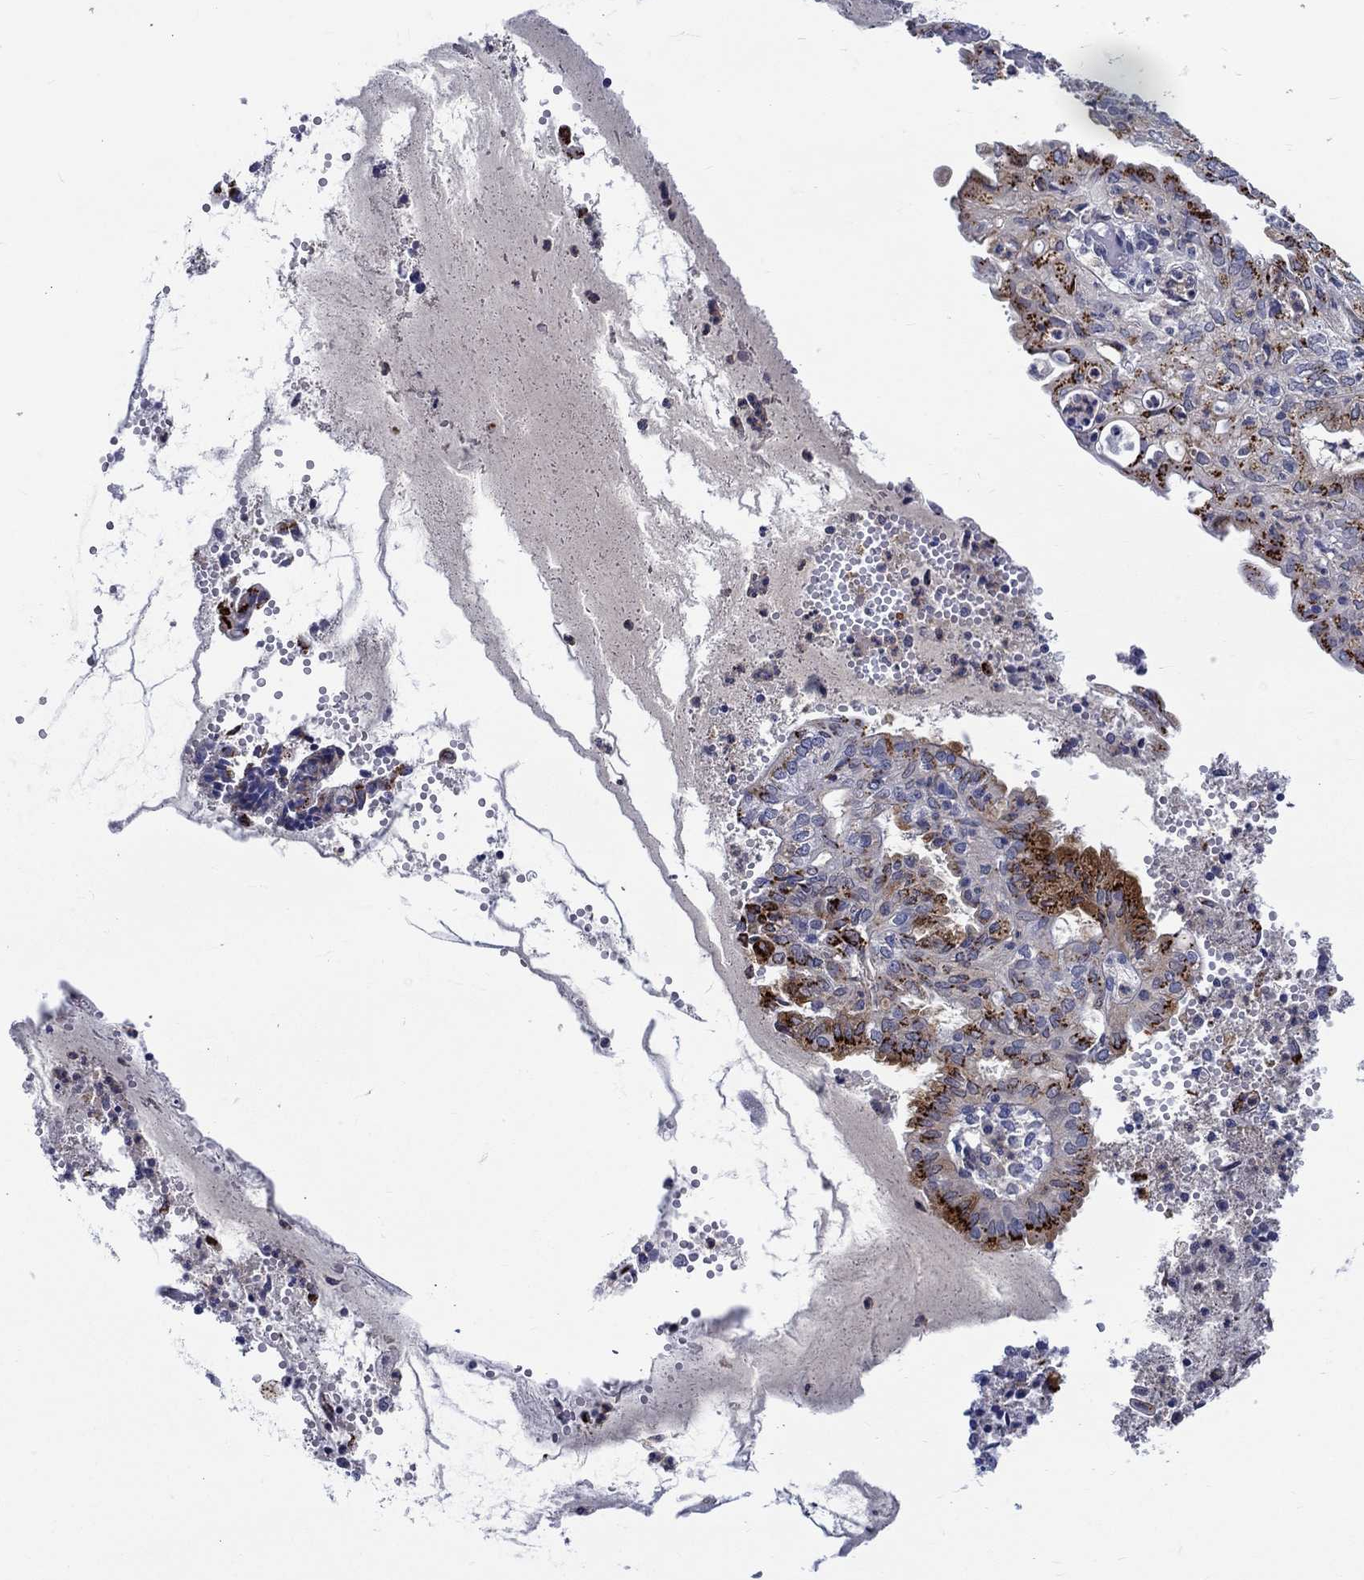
{"staining": {"intensity": "strong", "quantity": "25%-75%", "location": "cytoplasmic/membranous"}, "tissue": "endometrial cancer", "cell_type": "Tumor cells", "image_type": "cancer", "snomed": [{"axis": "morphology", "description": "Adenocarcinoma, NOS"}, {"axis": "topography", "description": "Endometrium"}], "caption": "Immunohistochemical staining of adenocarcinoma (endometrial) displays strong cytoplasmic/membranous protein staining in approximately 25%-75% of tumor cells.", "gene": "ST6GALNAC1", "patient": {"sex": "female", "age": 68}}